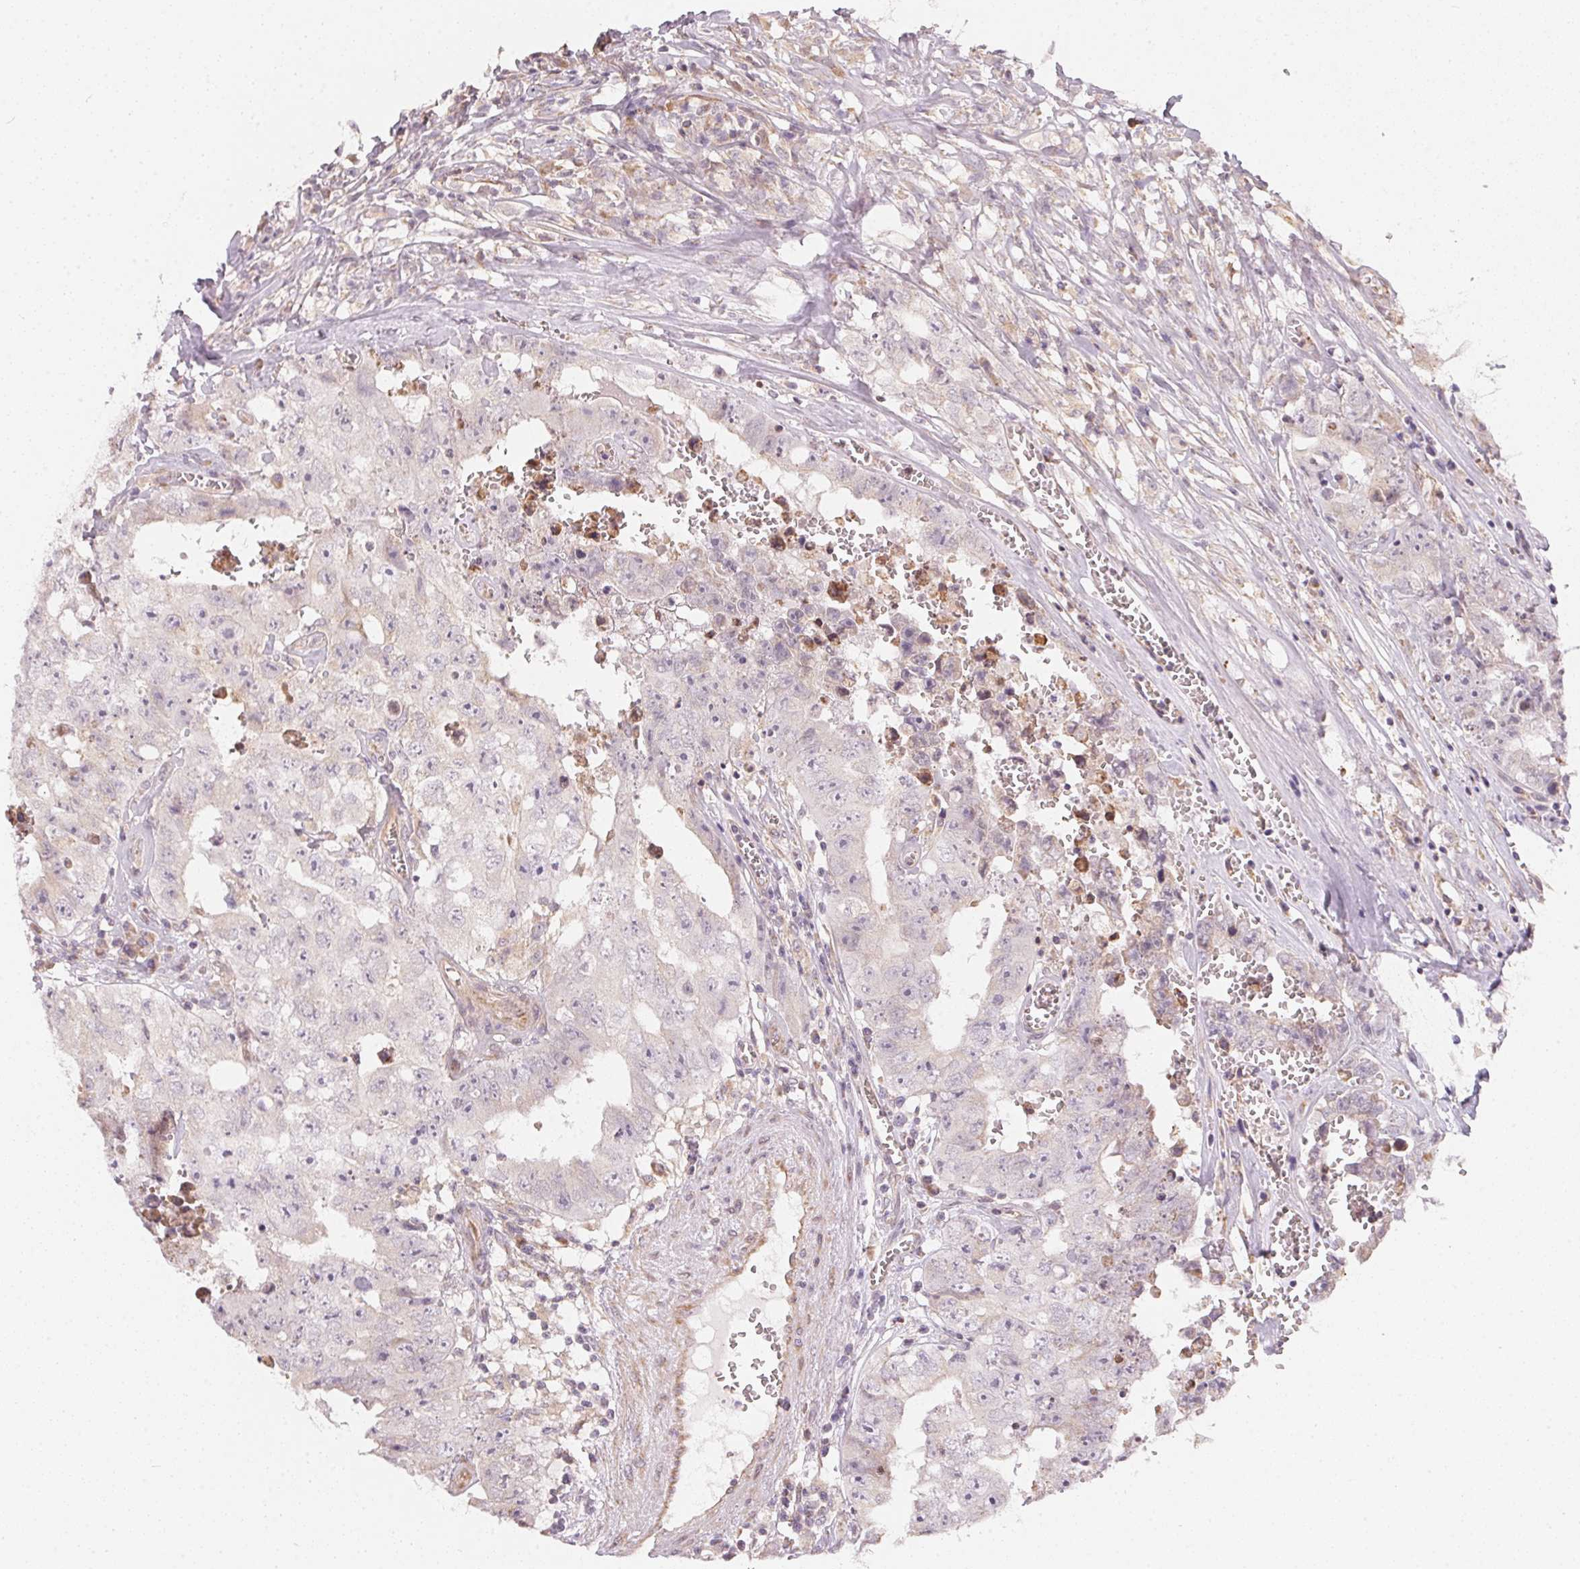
{"staining": {"intensity": "negative", "quantity": "none", "location": "none"}, "tissue": "testis cancer", "cell_type": "Tumor cells", "image_type": "cancer", "snomed": [{"axis": "morphology", "description": "Carcinoma, Embryonal, NOS"}, {"axis": "topography", "description": "Testis"}], "caption": "This micrograph is of testis cancer (embryonal carcinoma) stained with IHC to label a protein in brown with the nuclei are counter-stained blue. There is no positivity in tumor cells.", "gene": "VWA5B2", "patient": {"sex": "male", "age": 36}}